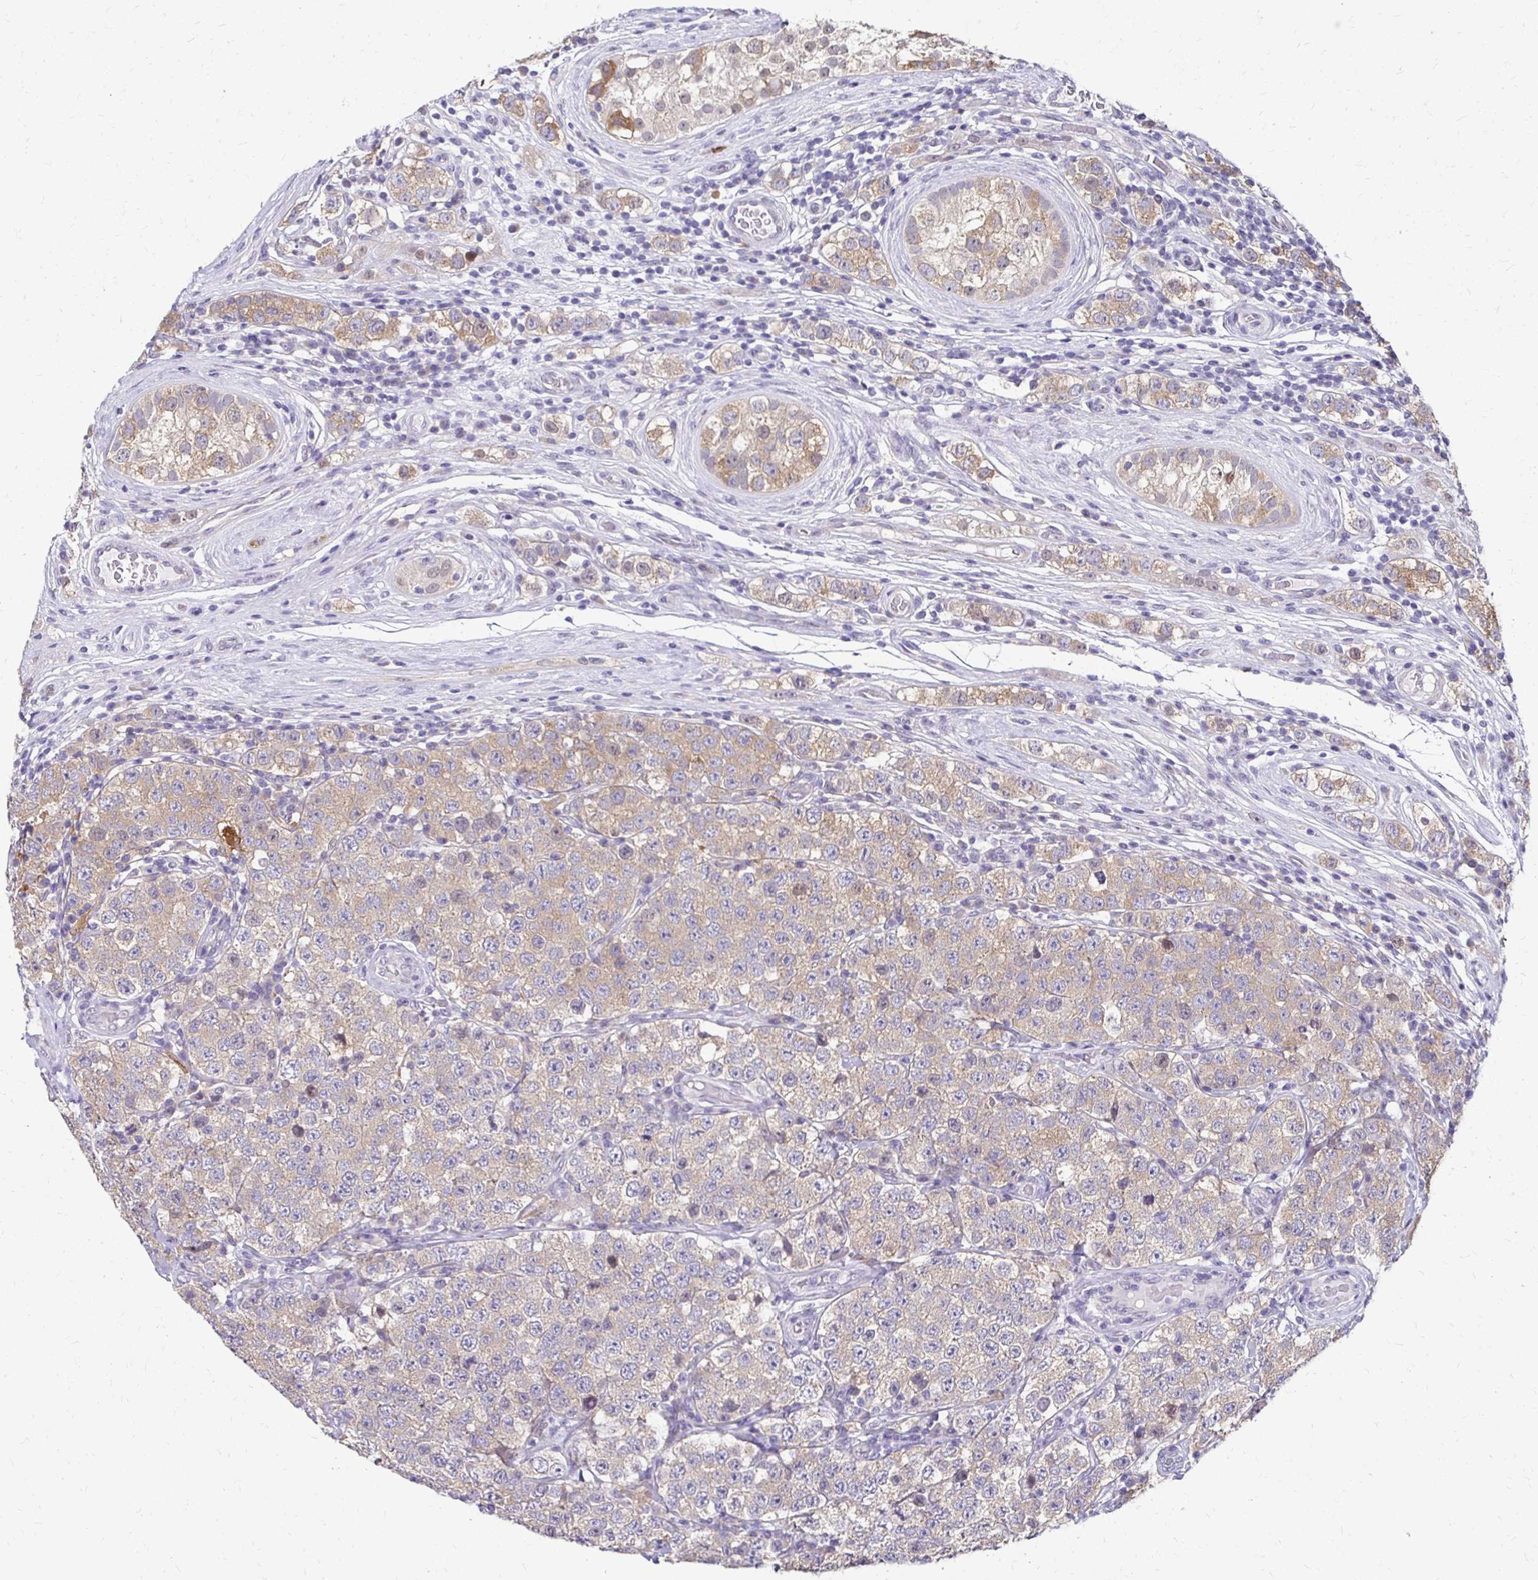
{"staining": {"intensity": "moderate", "quantity": ">75%", "location": "cytoplasmic/membranous"}, "tissue": "testis cancer", "cell_type": "Tumor cells", "image_type": "cancer", "snomed": [{"axis": "morphology", "description": "Seminoma, NOS"}, {"axis": "topography", "description": "Testis"}], "caption": "Testis seminoma stained for a protein reveals moderate cytoplasmic/membranous positivity in tumor cells.", "gene": "PADI2", "patient": {"sex": "male", "age": 34}}